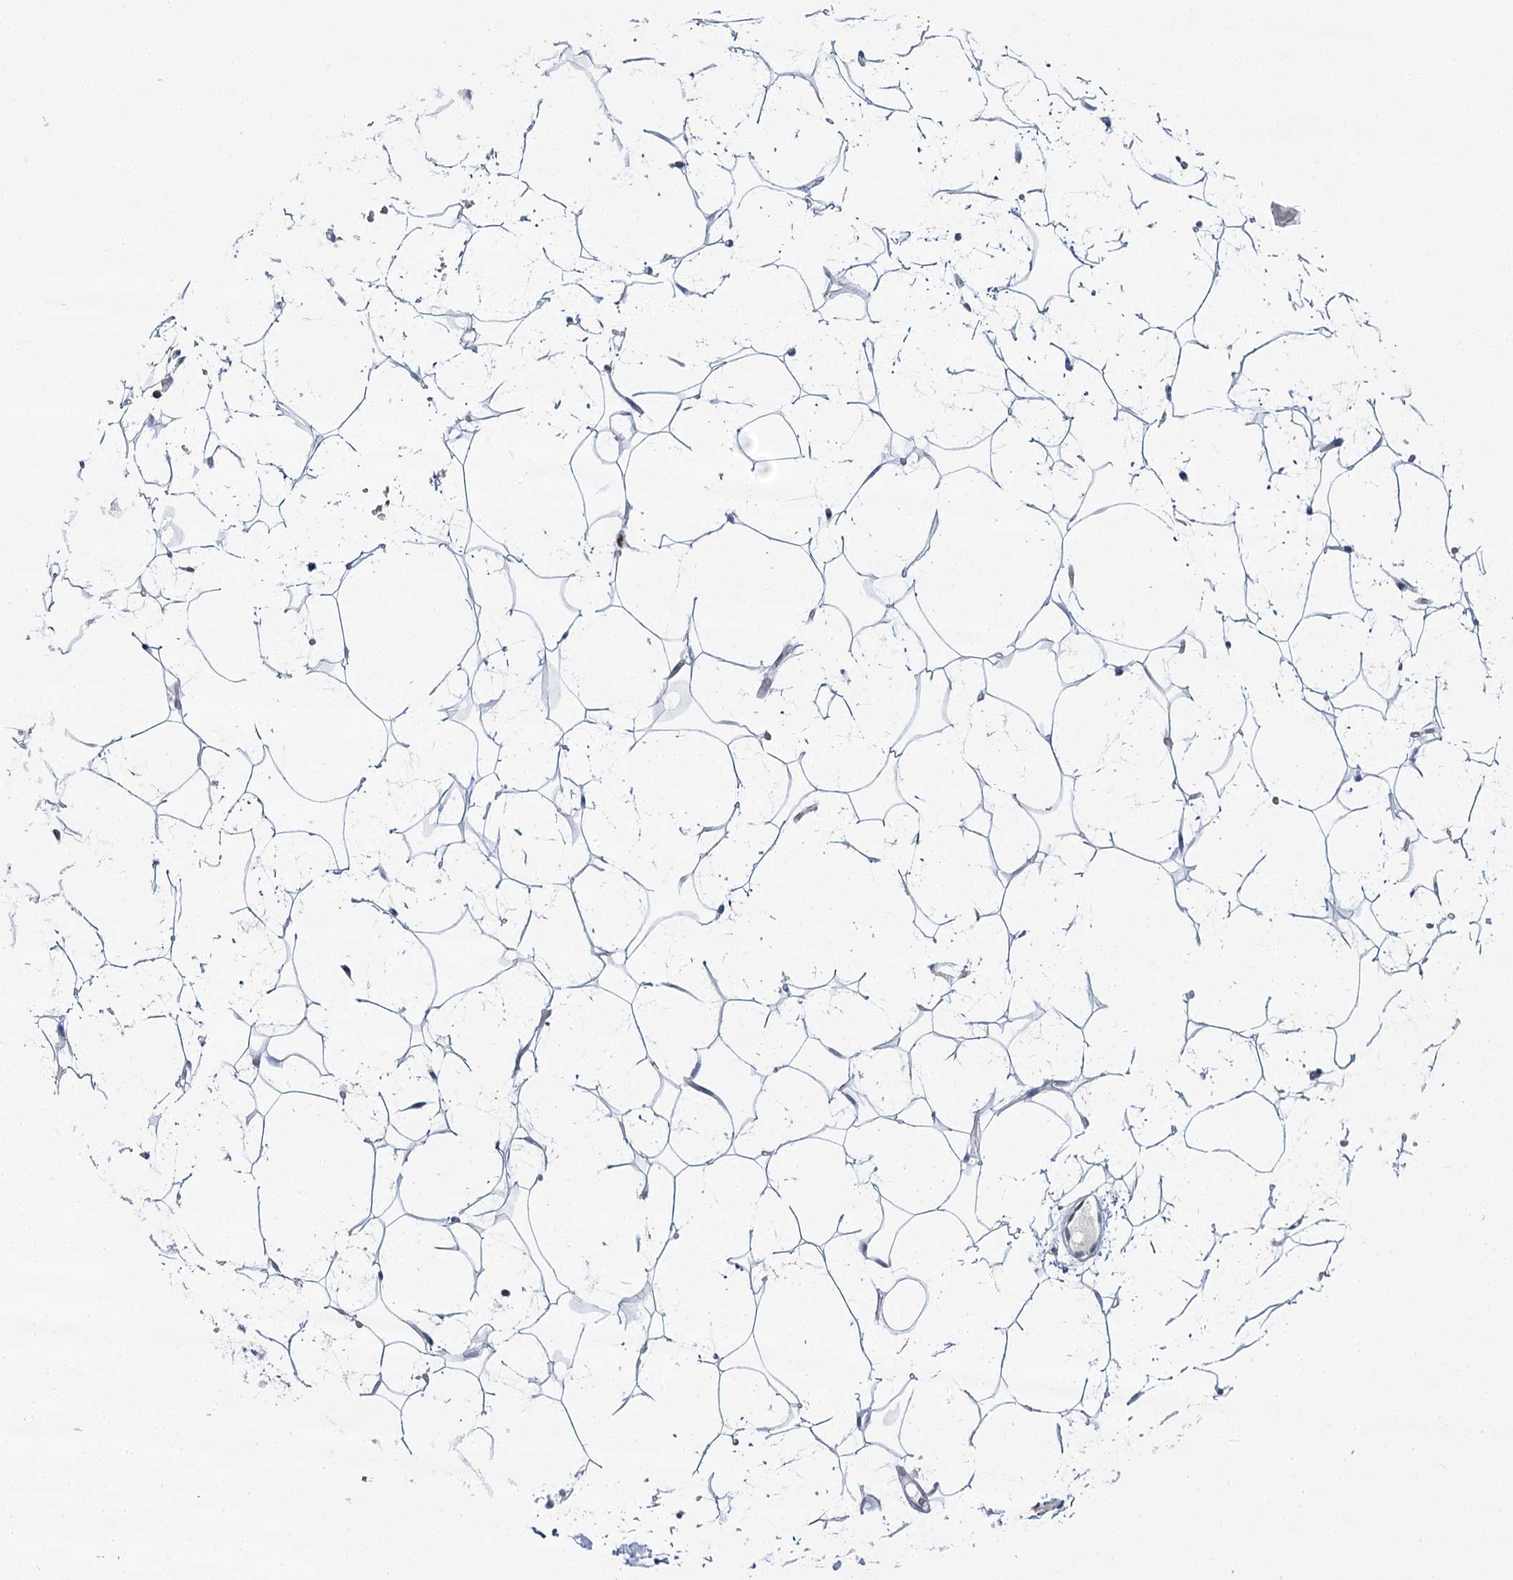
{"staining": {"intensity": "negative", "quantity": "none", "location": "none"}, "tissue": "adipose tissue", "cell_type": "Adipocytes", "image_type": "normal", "snomed": [{"axis": "morphology", "description": "Normal tissue, NOS"}, {"axis": "topography", "description": "Breast"}], "caption": "IHC of benign human adipose tissue exhibits no positivity in adipocytes.", "gene": "IGSF3", "patient": {"sex": "female", "age": 26}}